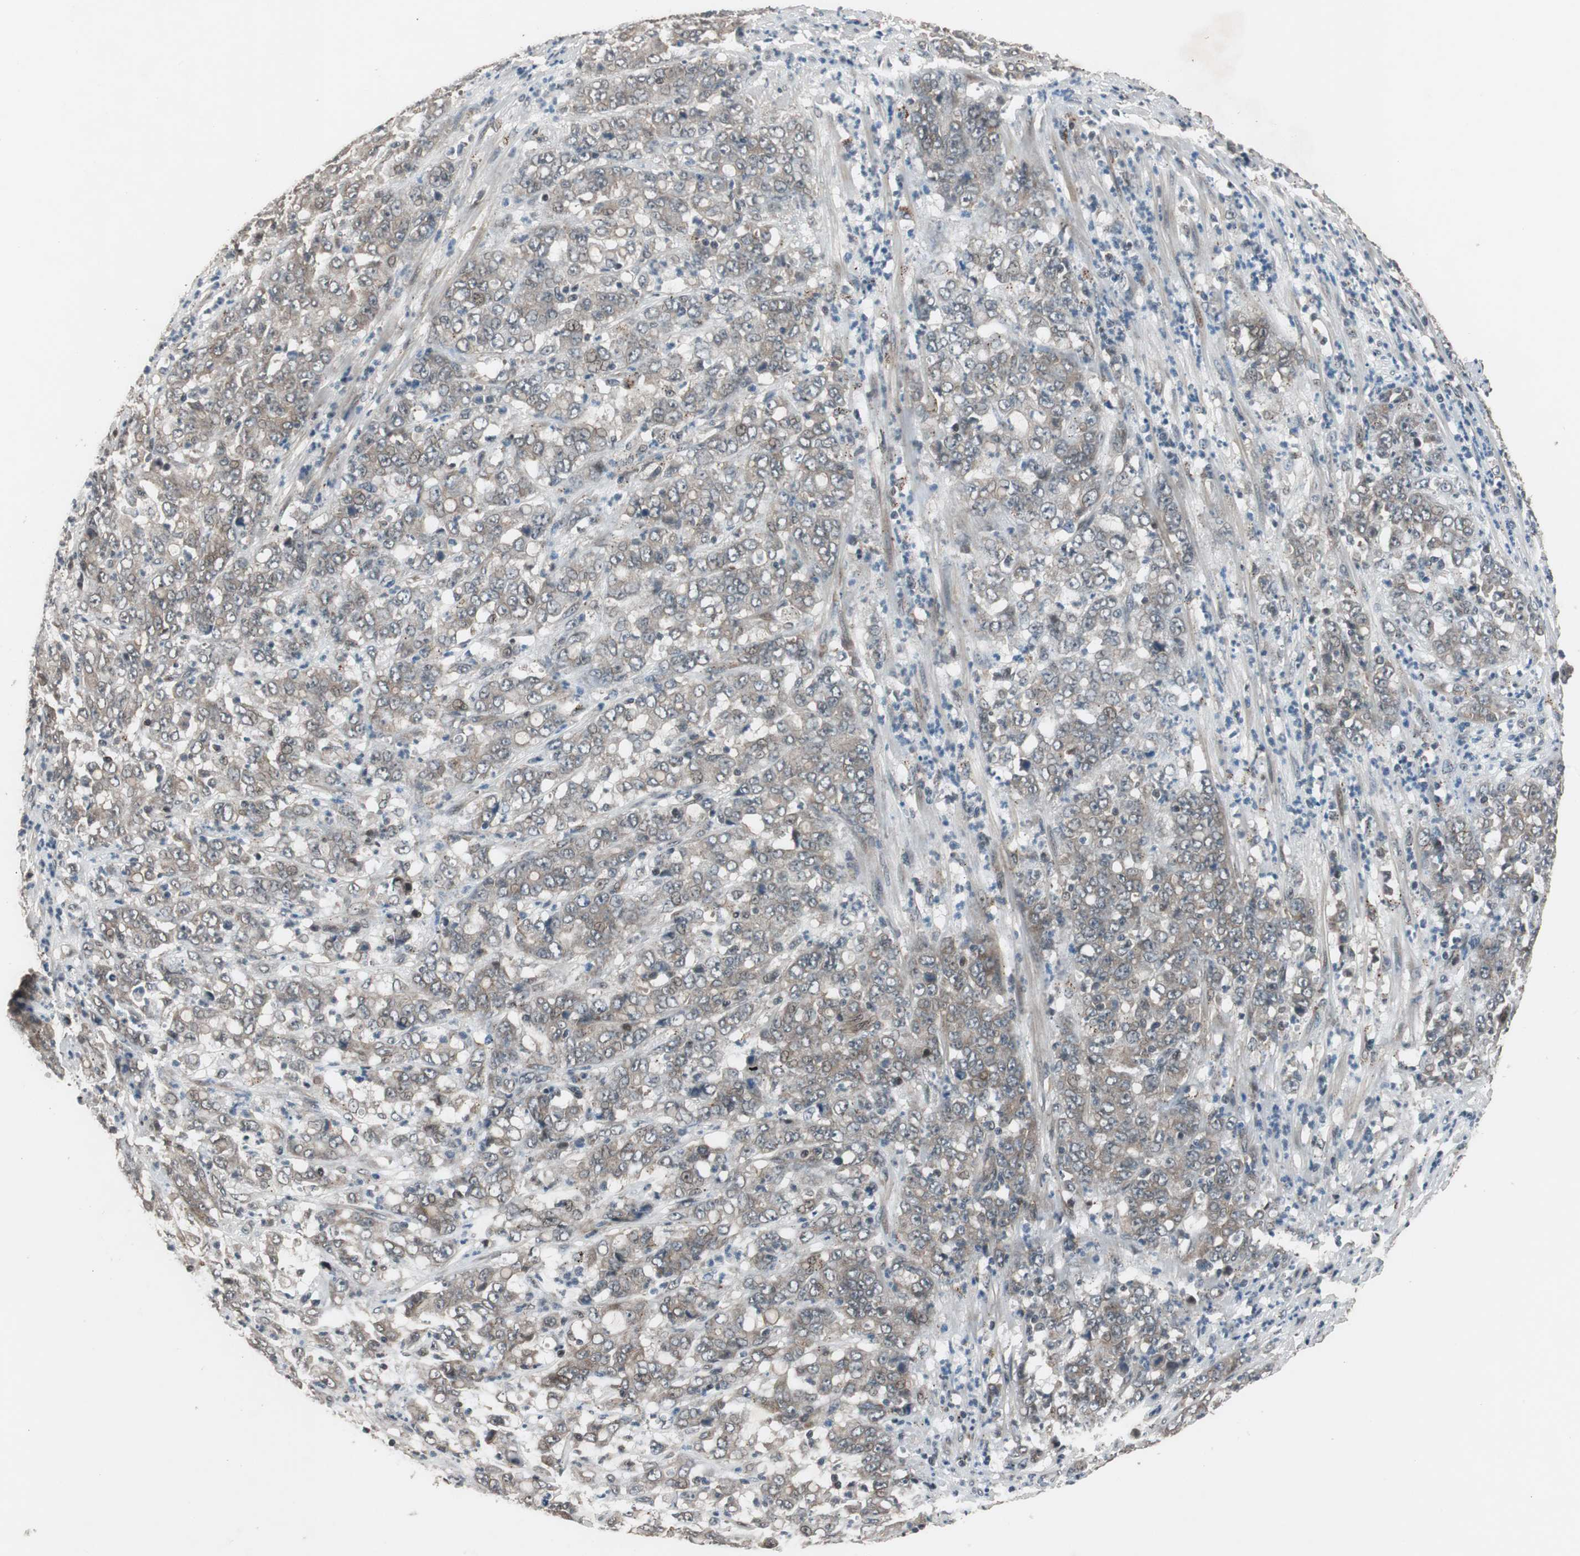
{"staining": {"intensity": "weak", "quantity": "25%-75%", "location": "cytoplasmic/membranous"}, "tissue": "stomach cancer", "cell_type": "Tumor cells", "image_type": "cancer", "snomed": [{"axis": "morphology", "description": "Adenocarcinoma, NOS"}, {"axis": "topography", "description": "Stomach, lower"}], "caption": "Protein analysis of adenocarcinoma (stomach) tissue shows weak cytoplasmic/membranous expression in approximately 25%-75% of tumor cells.", "gene": "BOLA1", "patient": {"sex": "female", "age": 71}}